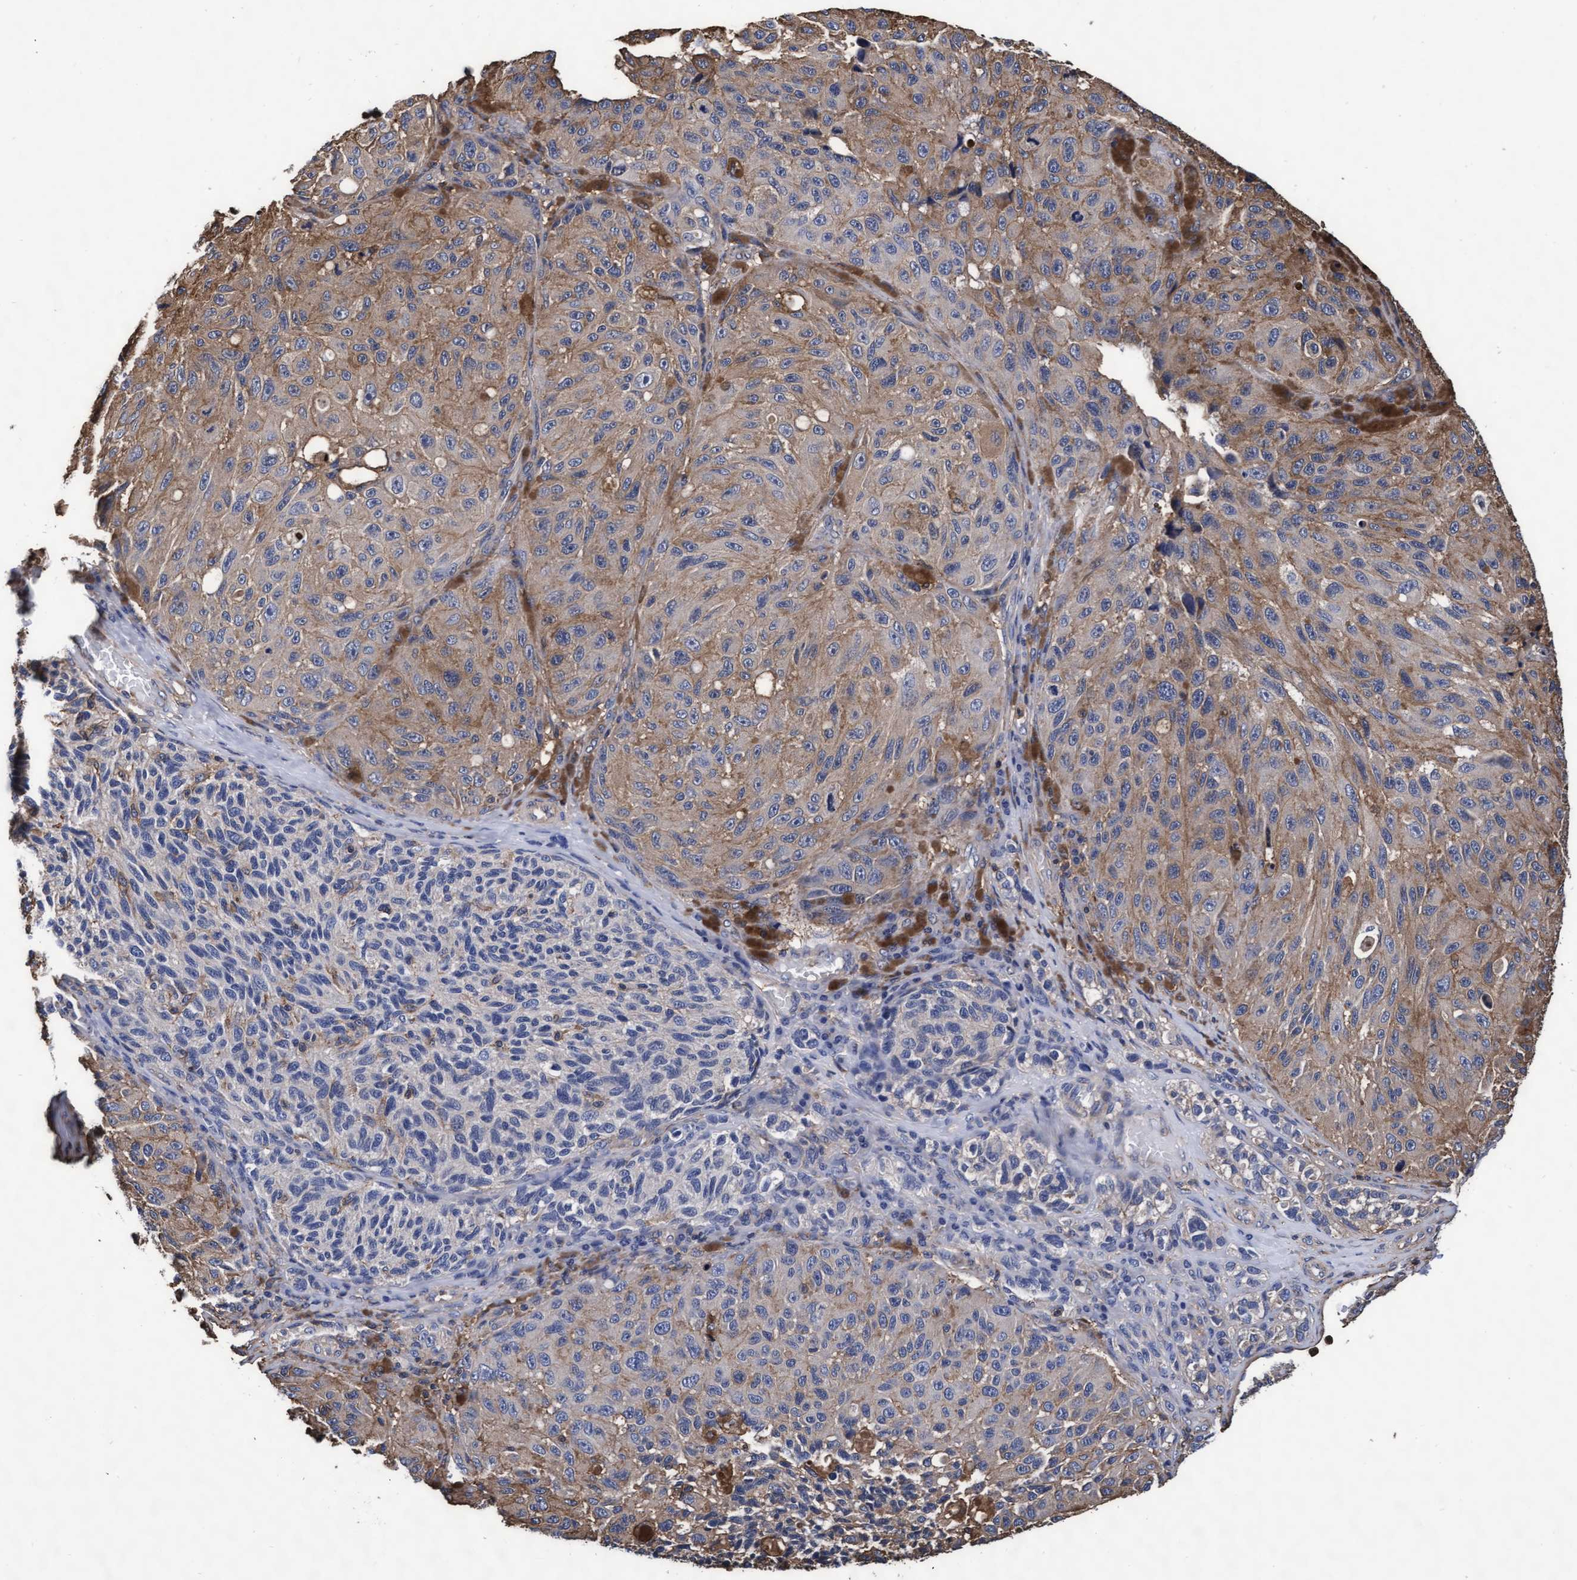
{"staining": {"intensity": "weak", "quantity": ">75%", "location": "cytoplasmic/membranous"}, "tissue": "melanoma", "cell_type": "Tumor cells", "image_type": "cancer", "snomed": [{"axis": "morphology", "description": "Malignant melanoma, NOS"}, {"axis": "topography", "description": "Skin"}], "caption": "IHC (DAB) staining of melanoma demonstrates weak cytoplasmic/membranous protein expression in approximately >75% of tumor cells. The staining was performed using DAB, with brown indicating positive protein expression. Nuclei are stained blue with hematoxylin.", "gene": "GRHPR", "patient": {"sex": "female", "age": 73}}